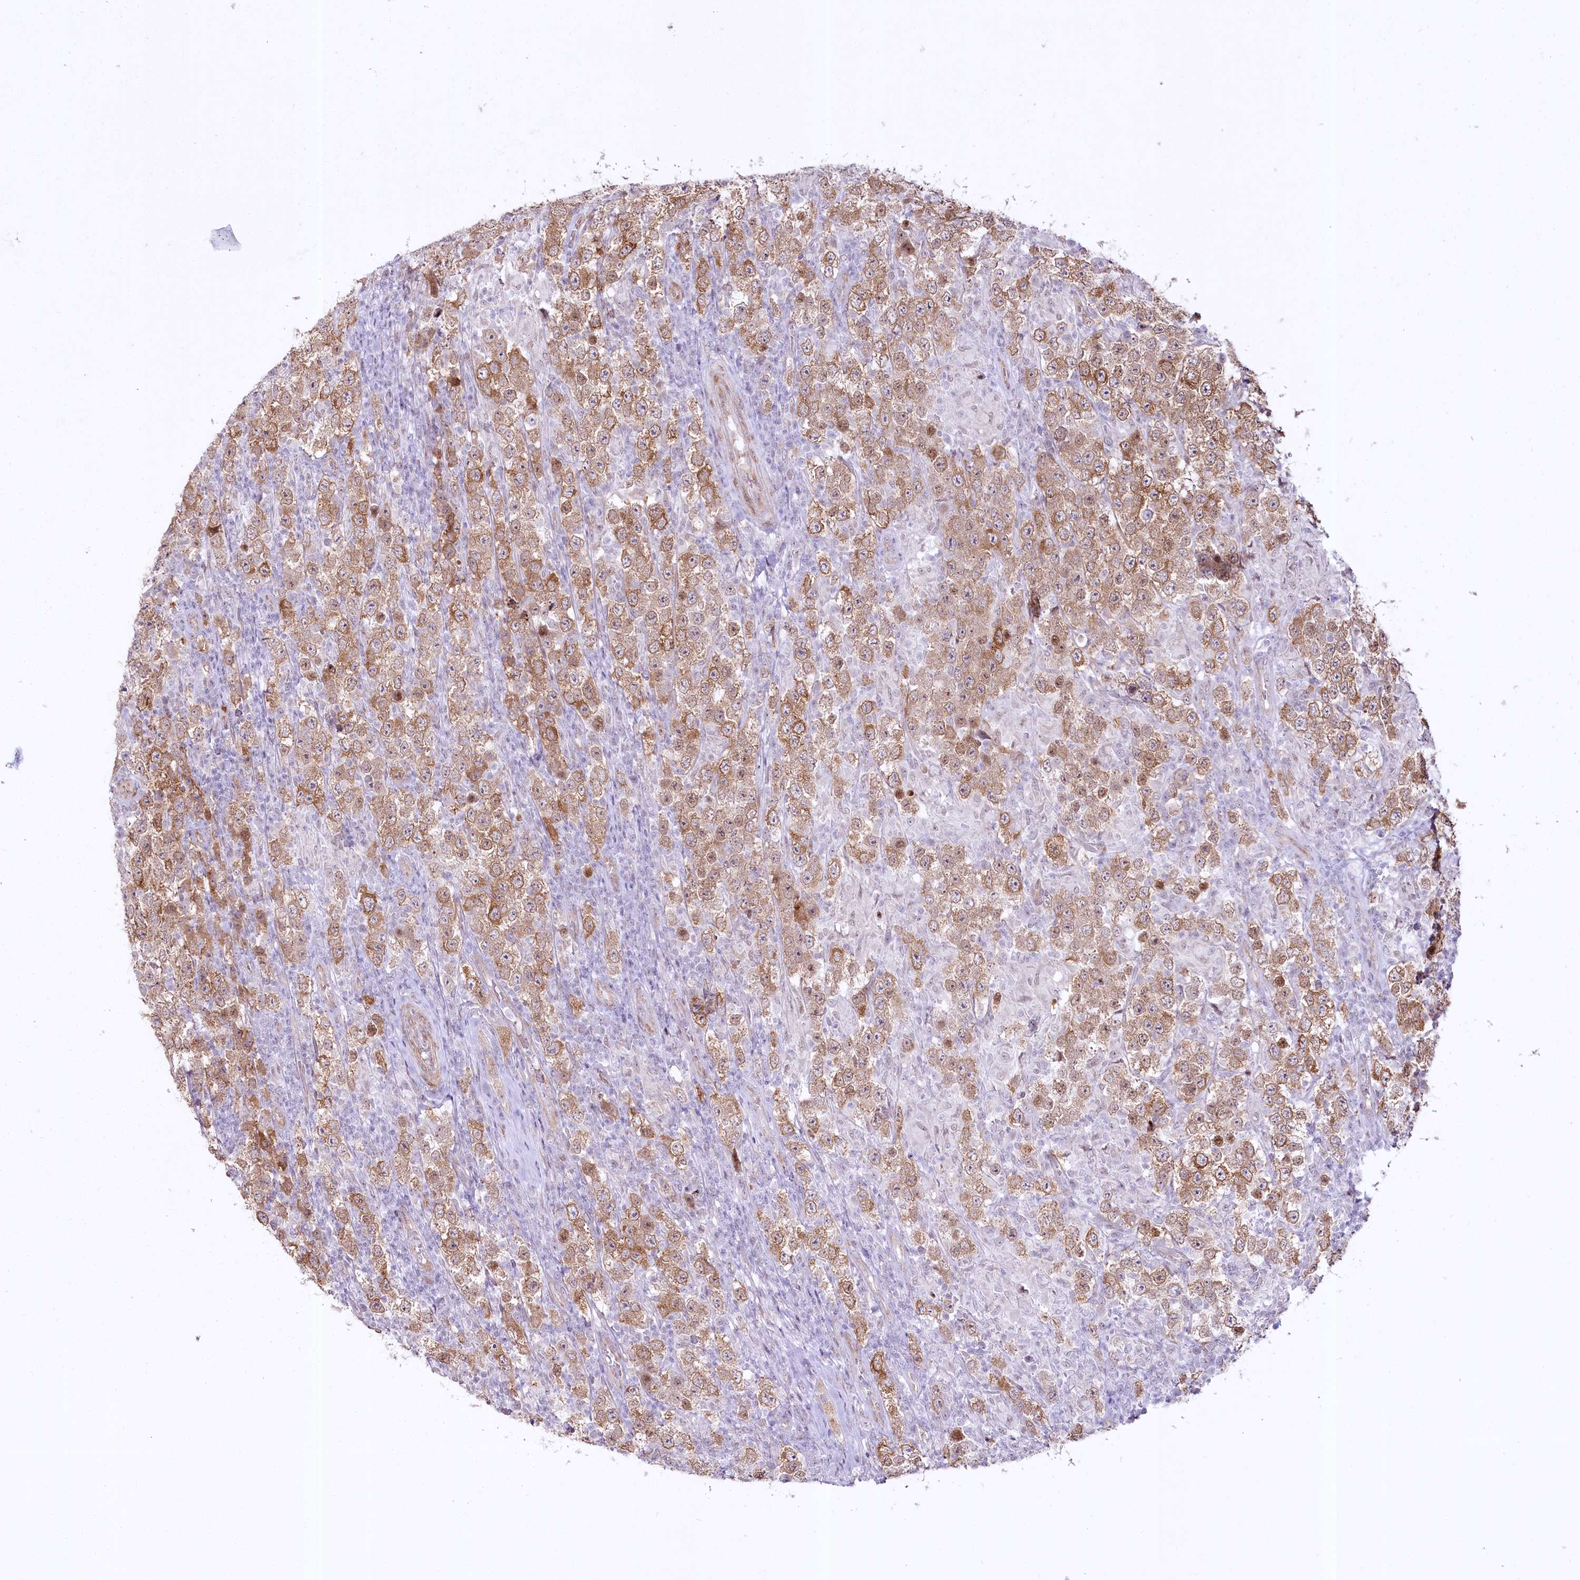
{"staining": {"intensity": "moderate", "quantity": ">75%", "location": "cytoplasmic/membranous"}, "tissue": "testis cancer", "cell_type": "Tumor cells", "image_type": "cancer", "snomed": [{"axis": "morphology", "description": "Normal tissue, NOS"}, {"axis": "morphology", "description": "Urothelial carcinoma, High grade"}, {"axis": "morphology", "description": "Seminoma, NOS"}, {"axis": "morphology", "description": "Carcinoma, Embryonal, NOS"}, {"axis": "topography", "description": "Urinary bladder"}, {"axis": "topography", "description": "Testis"}], "caption": "Immunohistochemical staining of testis cancer displays medium levels of moderate cytoplasmic/membranous protein staining in about >75% of tumor cells. (DAB (3,3'-diaminobenzidine) IHC with brightfield microscopy, high magnification).", "gene": "YBX3", "patient": {"sex": "male", "age": 41}}